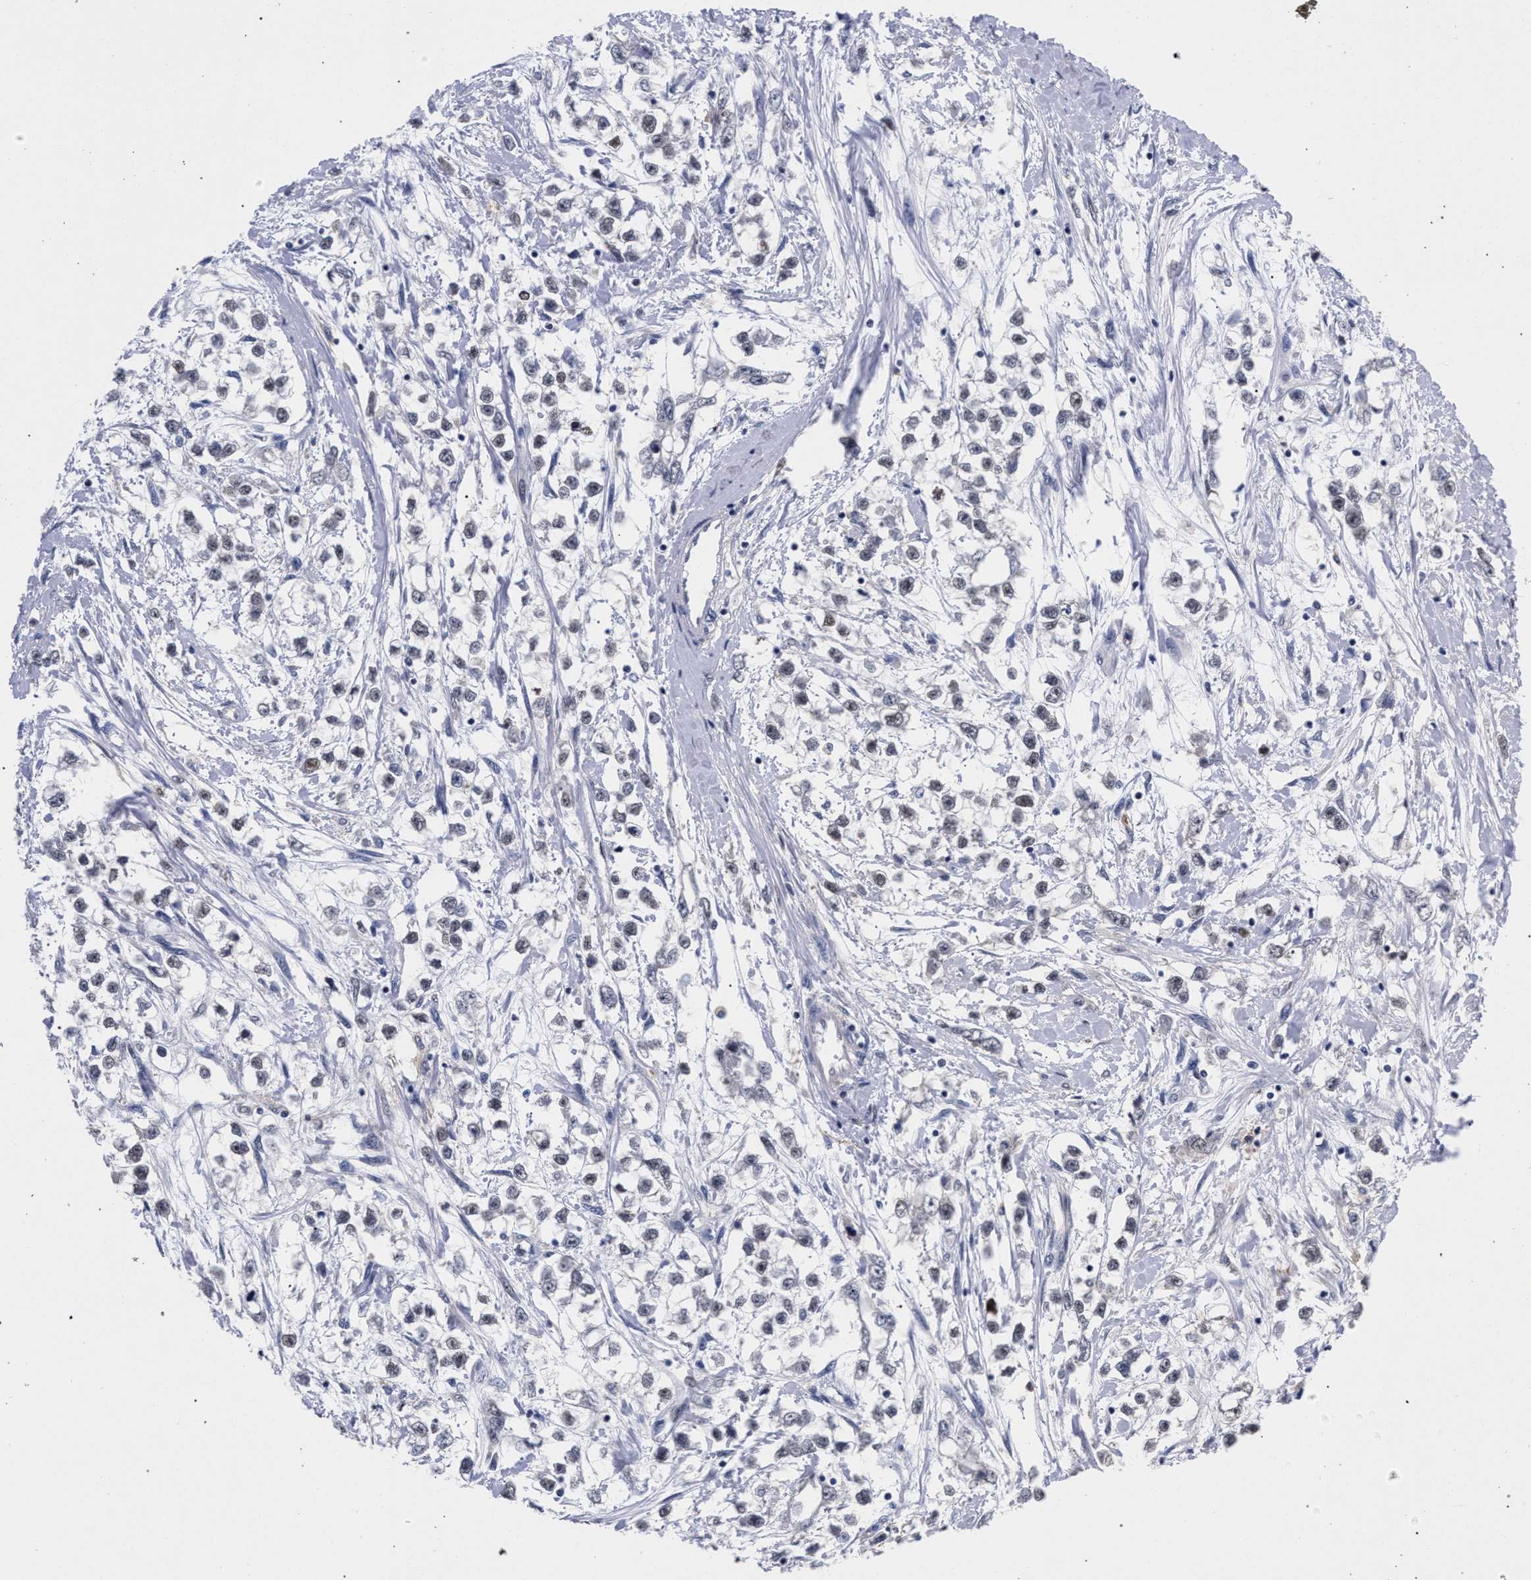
{"staining": {"intensity": "weak", "quantity": "<25%", "location": "nuclear"}, "tissue": "testis cancer", "cell_type": "Tumor cells", "image_type": "cancer", "snomed": [{"axis": "morphology", "description": "Seminoma, NOS"}, {"axis": "morphology", "description": "Carcinoma, Embryonal, NOS"}, {"axis": "topography", "description": "Testis"}], "caption": "IHC photomicrograph of neoplastic tissue: human seminoma (testis) stained with DAB reveals no significant protein staining in tumor cells.", "gene": "ZNF462", "patient": {"sex": "male", "age": 51}}